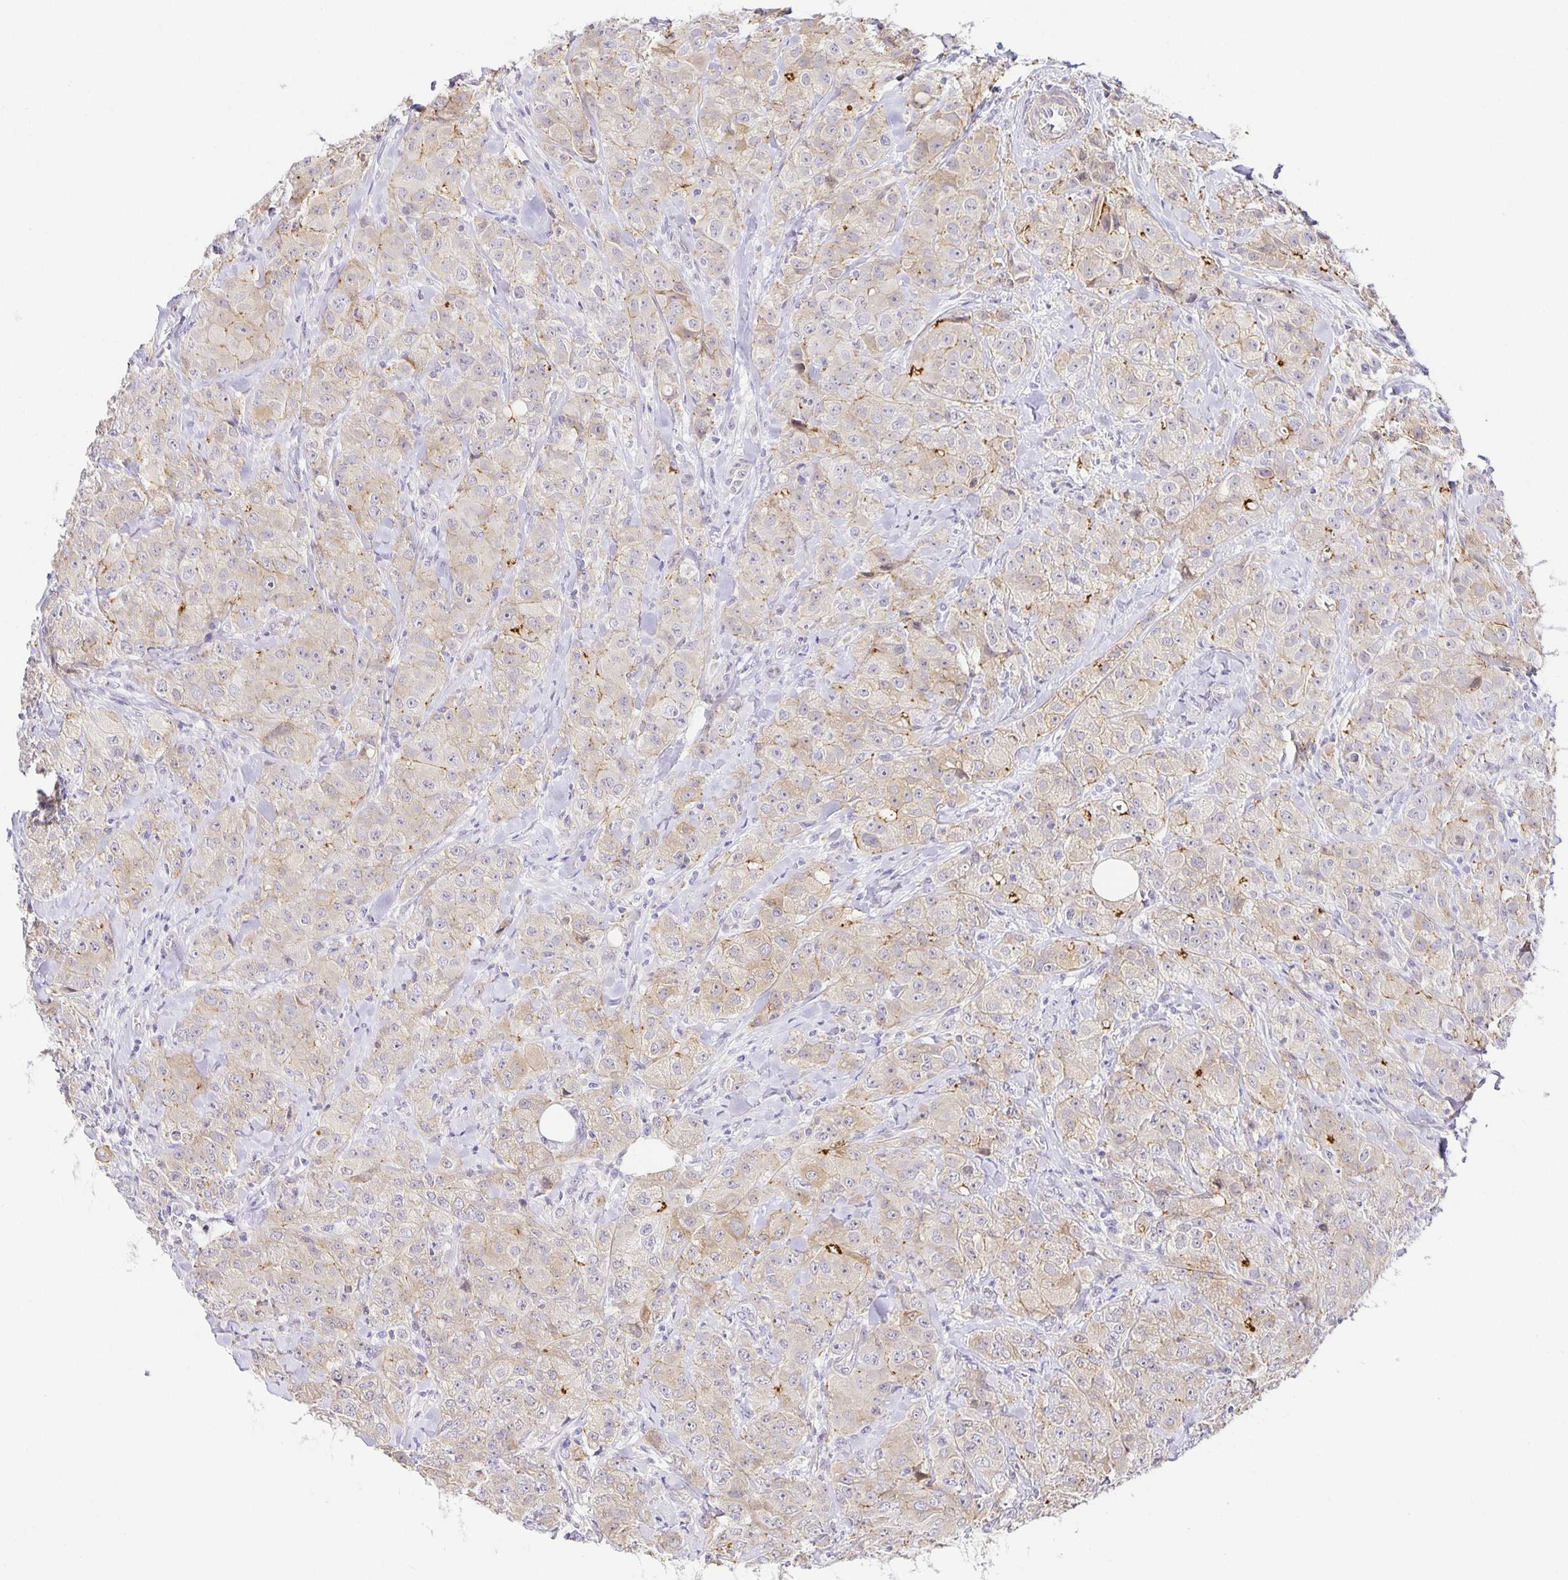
{"staining": {"intensity": "weak", "quantity": "25%-75%", "location": "cytoplasmic/membranous"}, "tissue": "breast cancer", "cell_type": "Tumor cells", "image_type": "cancer", "snomed": [{"axis": "morphology", "description": "Normal tissue, NOS"}, {"axis": "morphology", "description": "Duct carcinoma"}, {"axis": "topography", "description": "Breast"}], "caption": "This image exhibits breast cancer (invasive ductal carcinoma) stained with immunohistochemistry to label a protein in brown. The cytoplasmic/membranous of tumor cells show weak positivity for the protein. Nuclei are counter-stained blue.", "gene": "TJP3", "patient": {"sex": "female", "age": 43}}